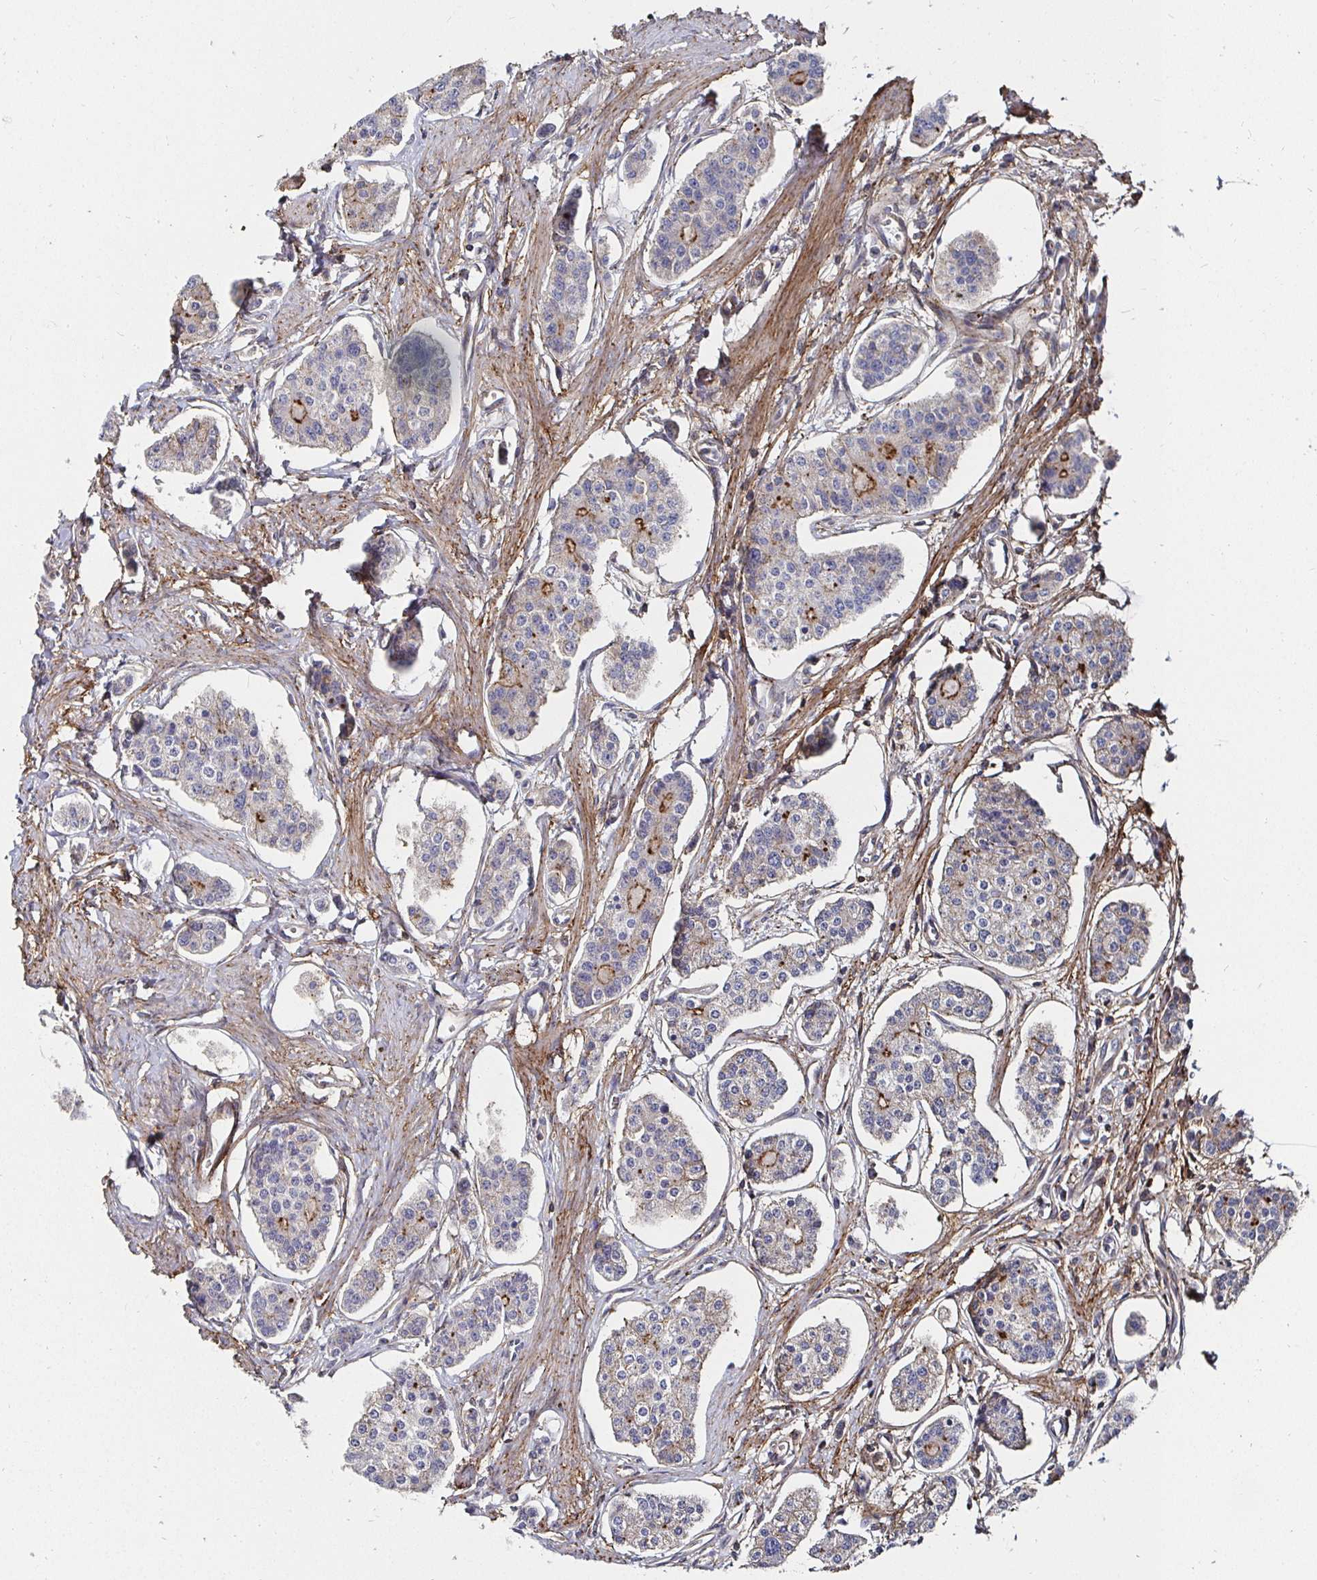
{"staining": {"intensity": "moderate", "quantity": "<25%", "location": "cytoplasmic/membranous"}, "tissue": "carcinoid", "cell_type": "Tumor cells", "image_type": "cancer", "snomed": [{"axis": "morphology", "description": "Carcinoid, malignant, NOS"}, {"axis": "topography", "description": "Small intestine"}], "caption": "IHC of human carcinoid demonstrates low levels of moderate cytoplasmic/membranous staining in about <25% of tumor cells.", "gene": "GJA4", "patient": {"sex": "female", "age": 65}}